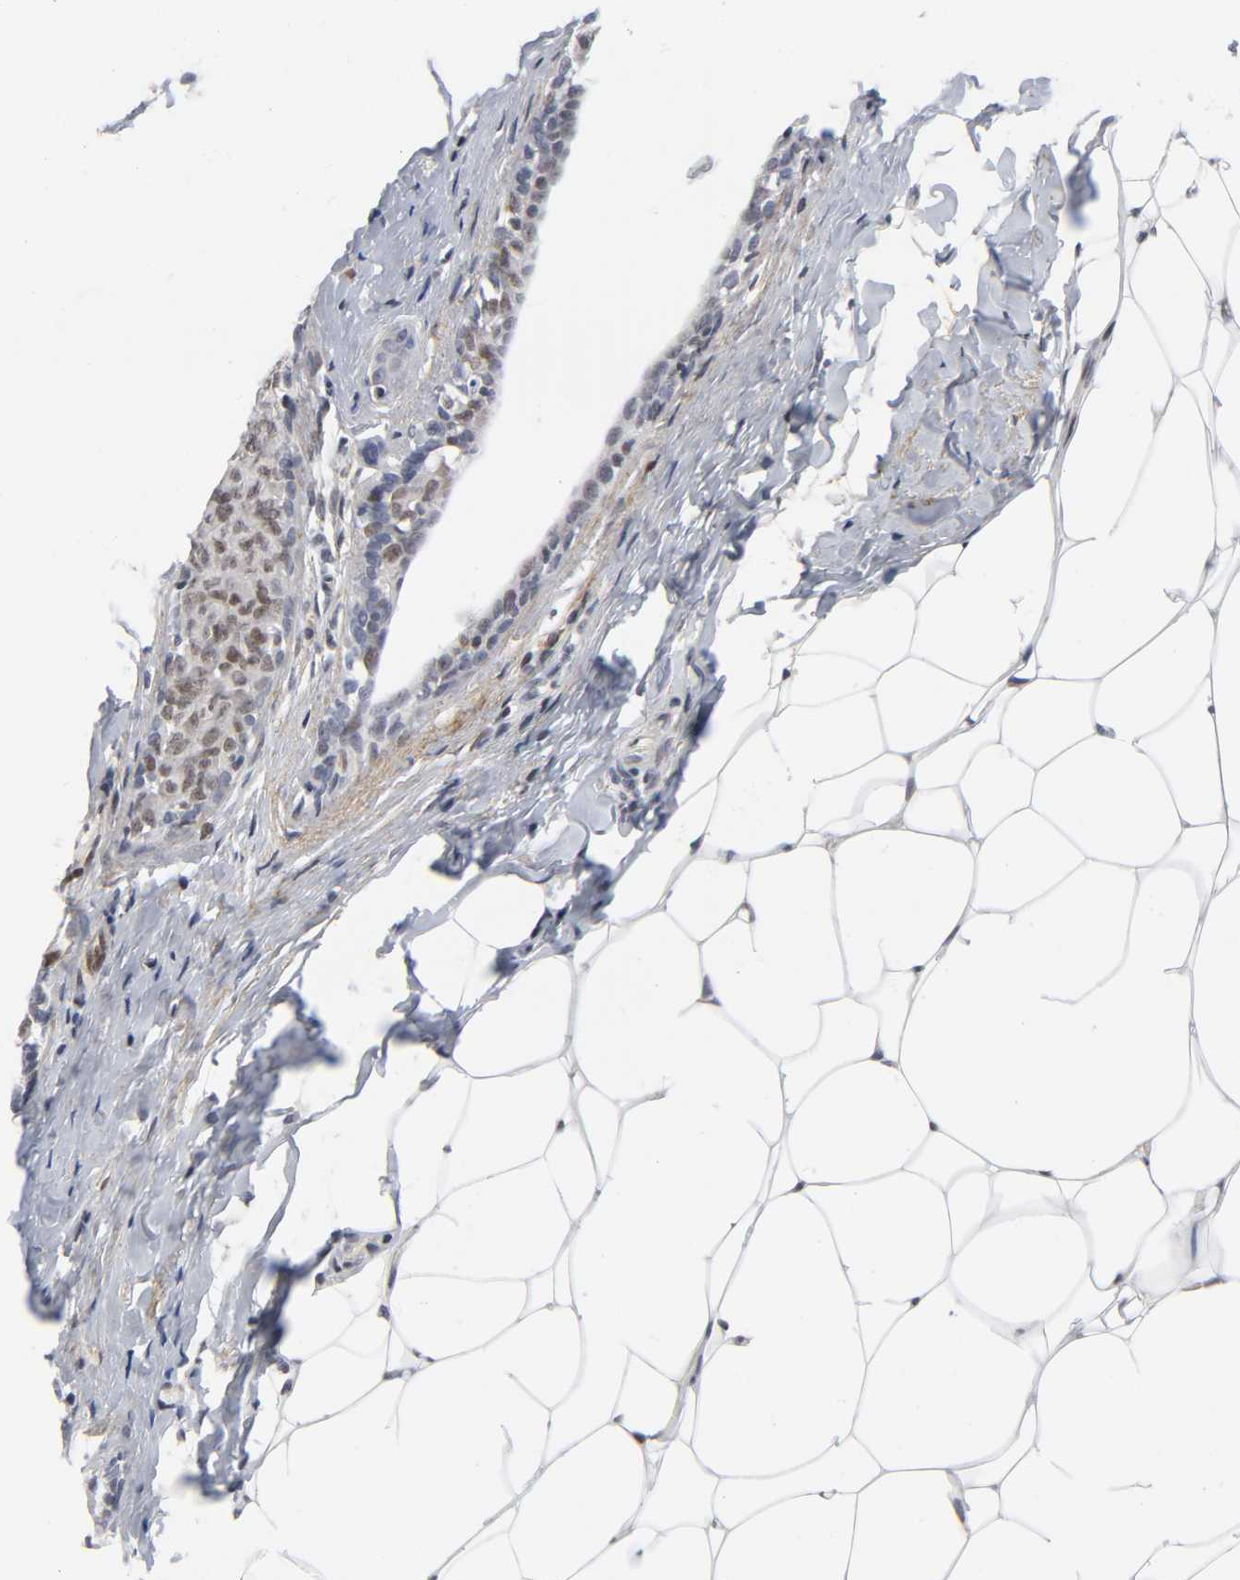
{"staining": {"intensity": "weak", "quantity": "<25%", "location": "nuclear"}, "tissue": "breast cancer", "cell_type": "Tumor cells", "image_type": "cancer", "snomed": [{"axis": "morphology", "description": "Duct carcinoma"}, {"axis": "topography", "description": "Breast"}], "caption": "Human breast cancer (intraductal carcinoma) stained for a protein using IHC exhibits no staining in tumor cells.", "gene": "DIDO1", "patient": {"sex": "female", "age": 40}}